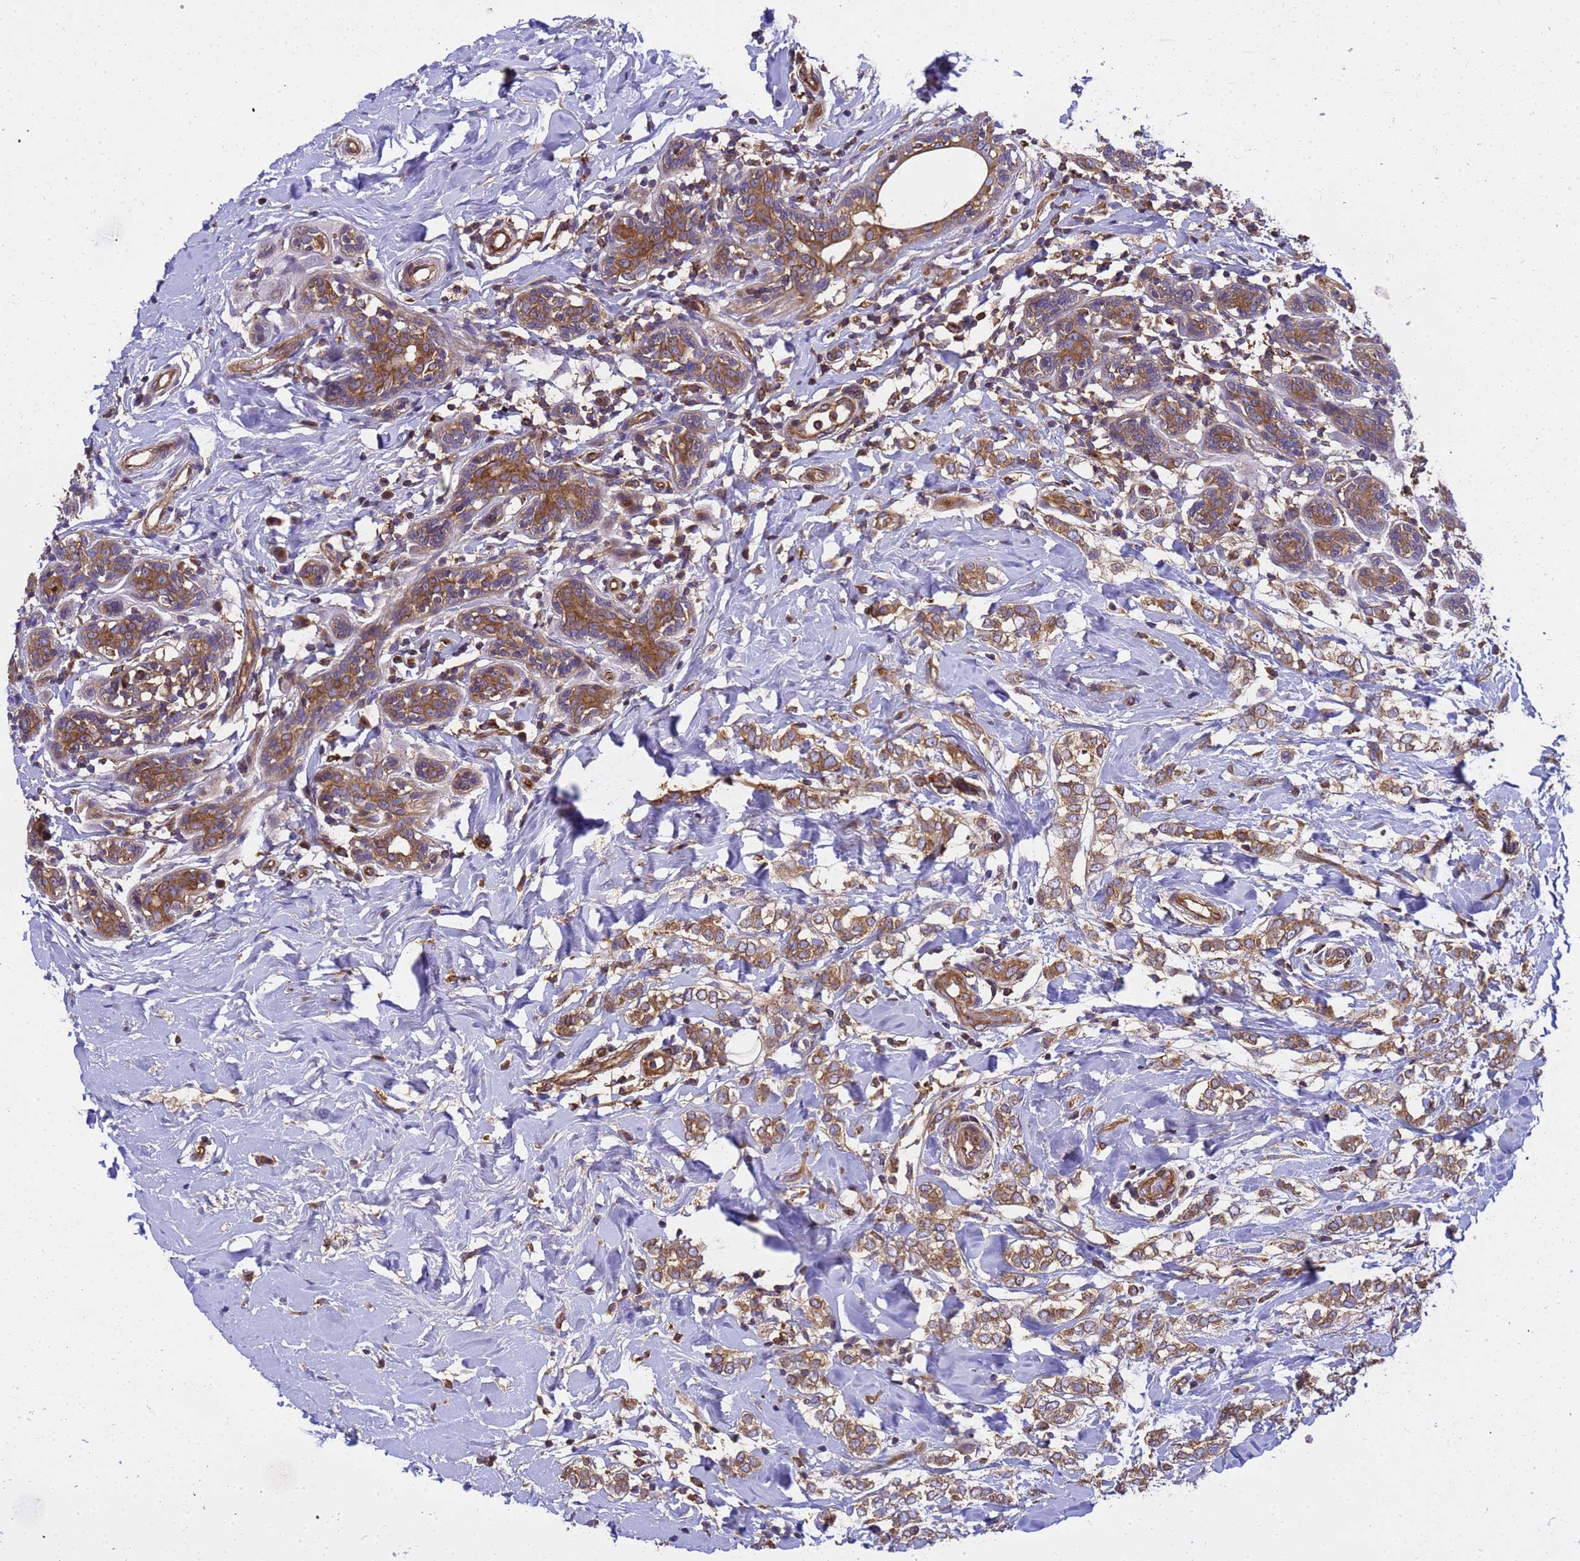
{"staining": {"intensity": "moderate", "quantity": ">75%", "location": "cytoplasmic/membranous"}, "tissue": "breast cancer", "cell_type": "Tumor cells", "image_type": "cancer", "snomed": [{"axis": "morphology", "description": "Normal tissue, NOS"}, {"axis": "morphology", "description": "Lobular carcinoma"}, {"axis": "topography", "description": "Breast"}], "caption": "Human breast cancer (lobular carcinoma) stained with a brown dye reveals moderate cytoplasmic/membranous positive staining in approximately >75% of tumor cells.", "gene": "BECN1", "patient": {"sex": "female", "age": 47}}